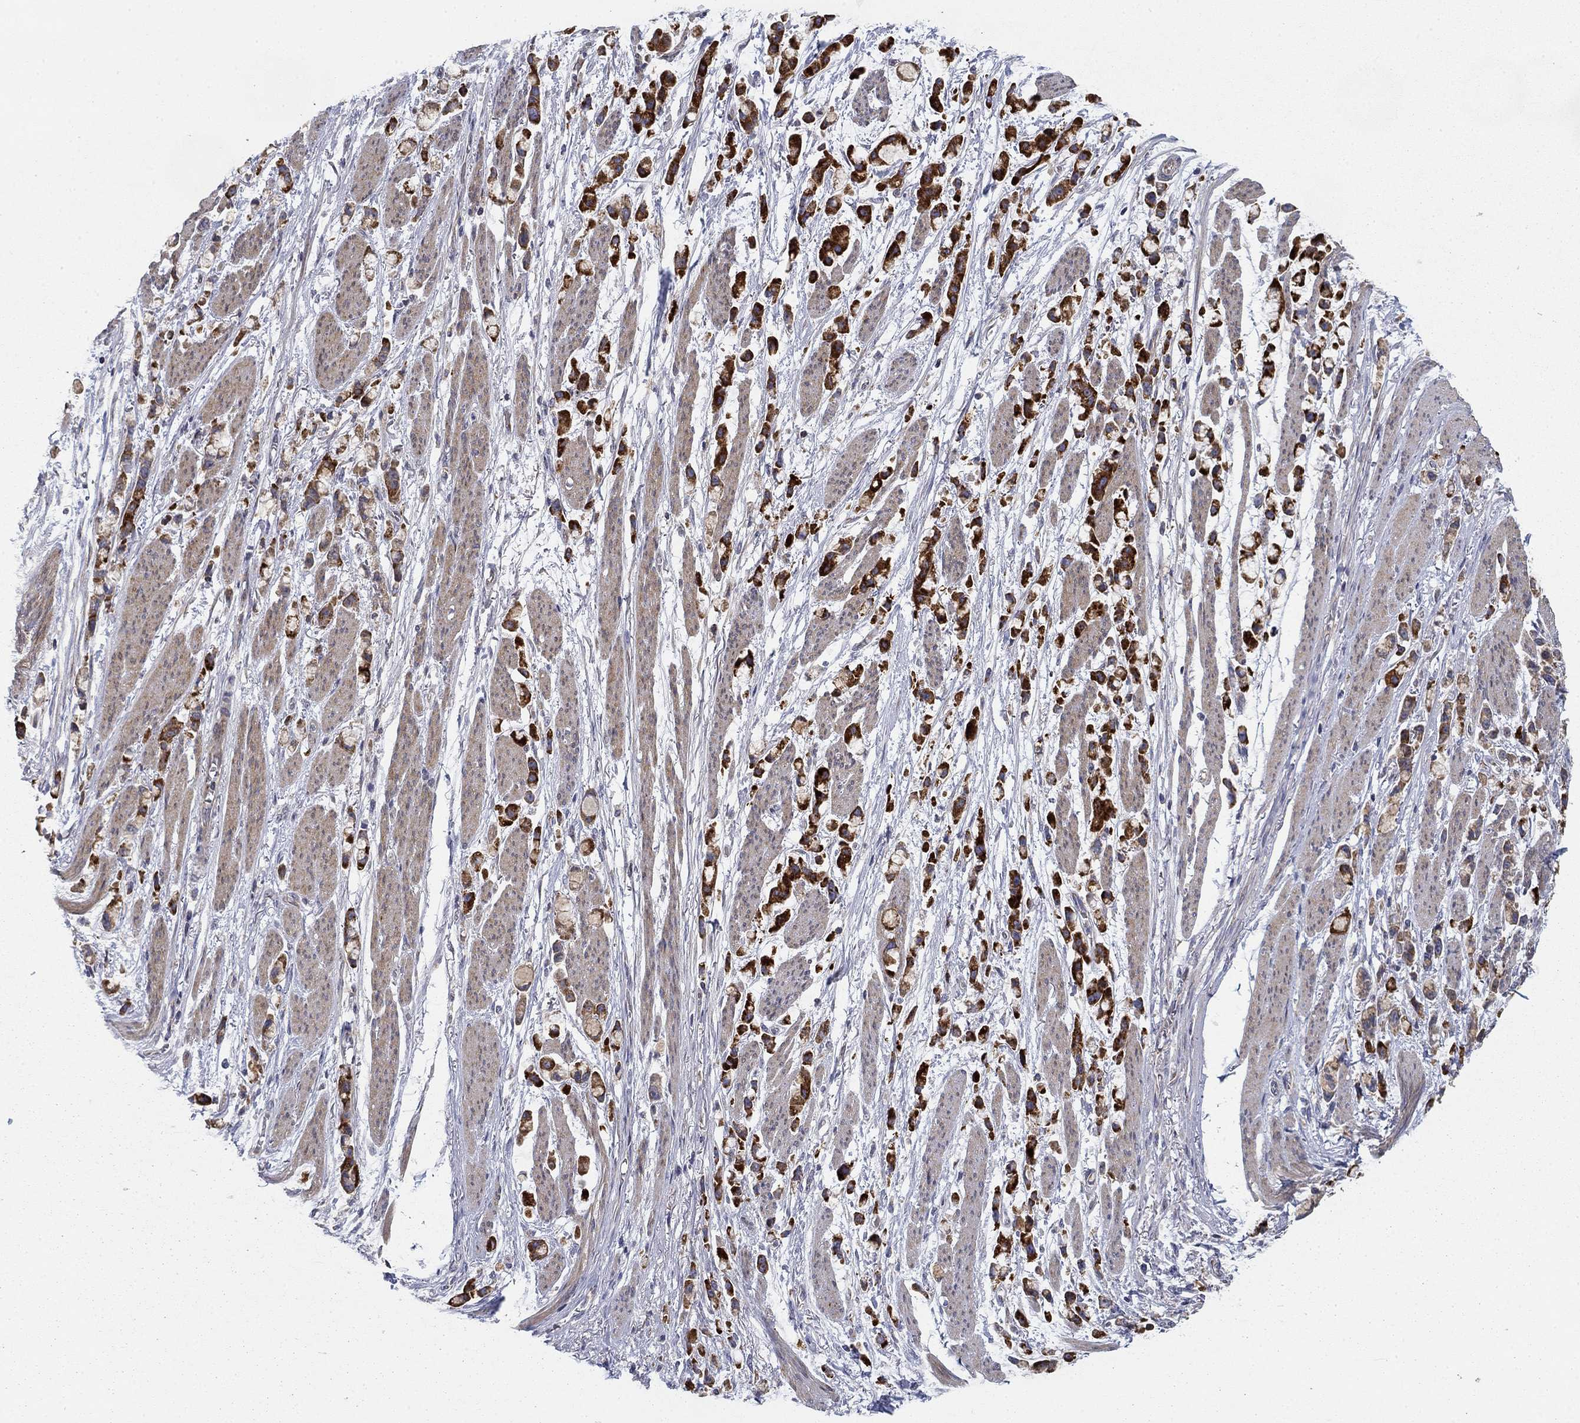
{"staining": {"intensity": "strong", "quantity": ">75%", "location": "cytoplasmic/membranous"}, "tissue": "stomach cancer", "cell_type": "Tumor cells", "image_type": "cancer", "snomed": [{"axis": "morphology", "description": "Adenocarcinoma, NOS"}, {"axis": "topography", "description": "Stomach"}], "caption": "Brown immunohistochemical staining in human adenocarcinoma (stomach) shows strong cytoplasmic/membranous positivity in about >75% of tumor cells.", "gene": "MMAA", "patient": {"sex": "female", "age": 81}}